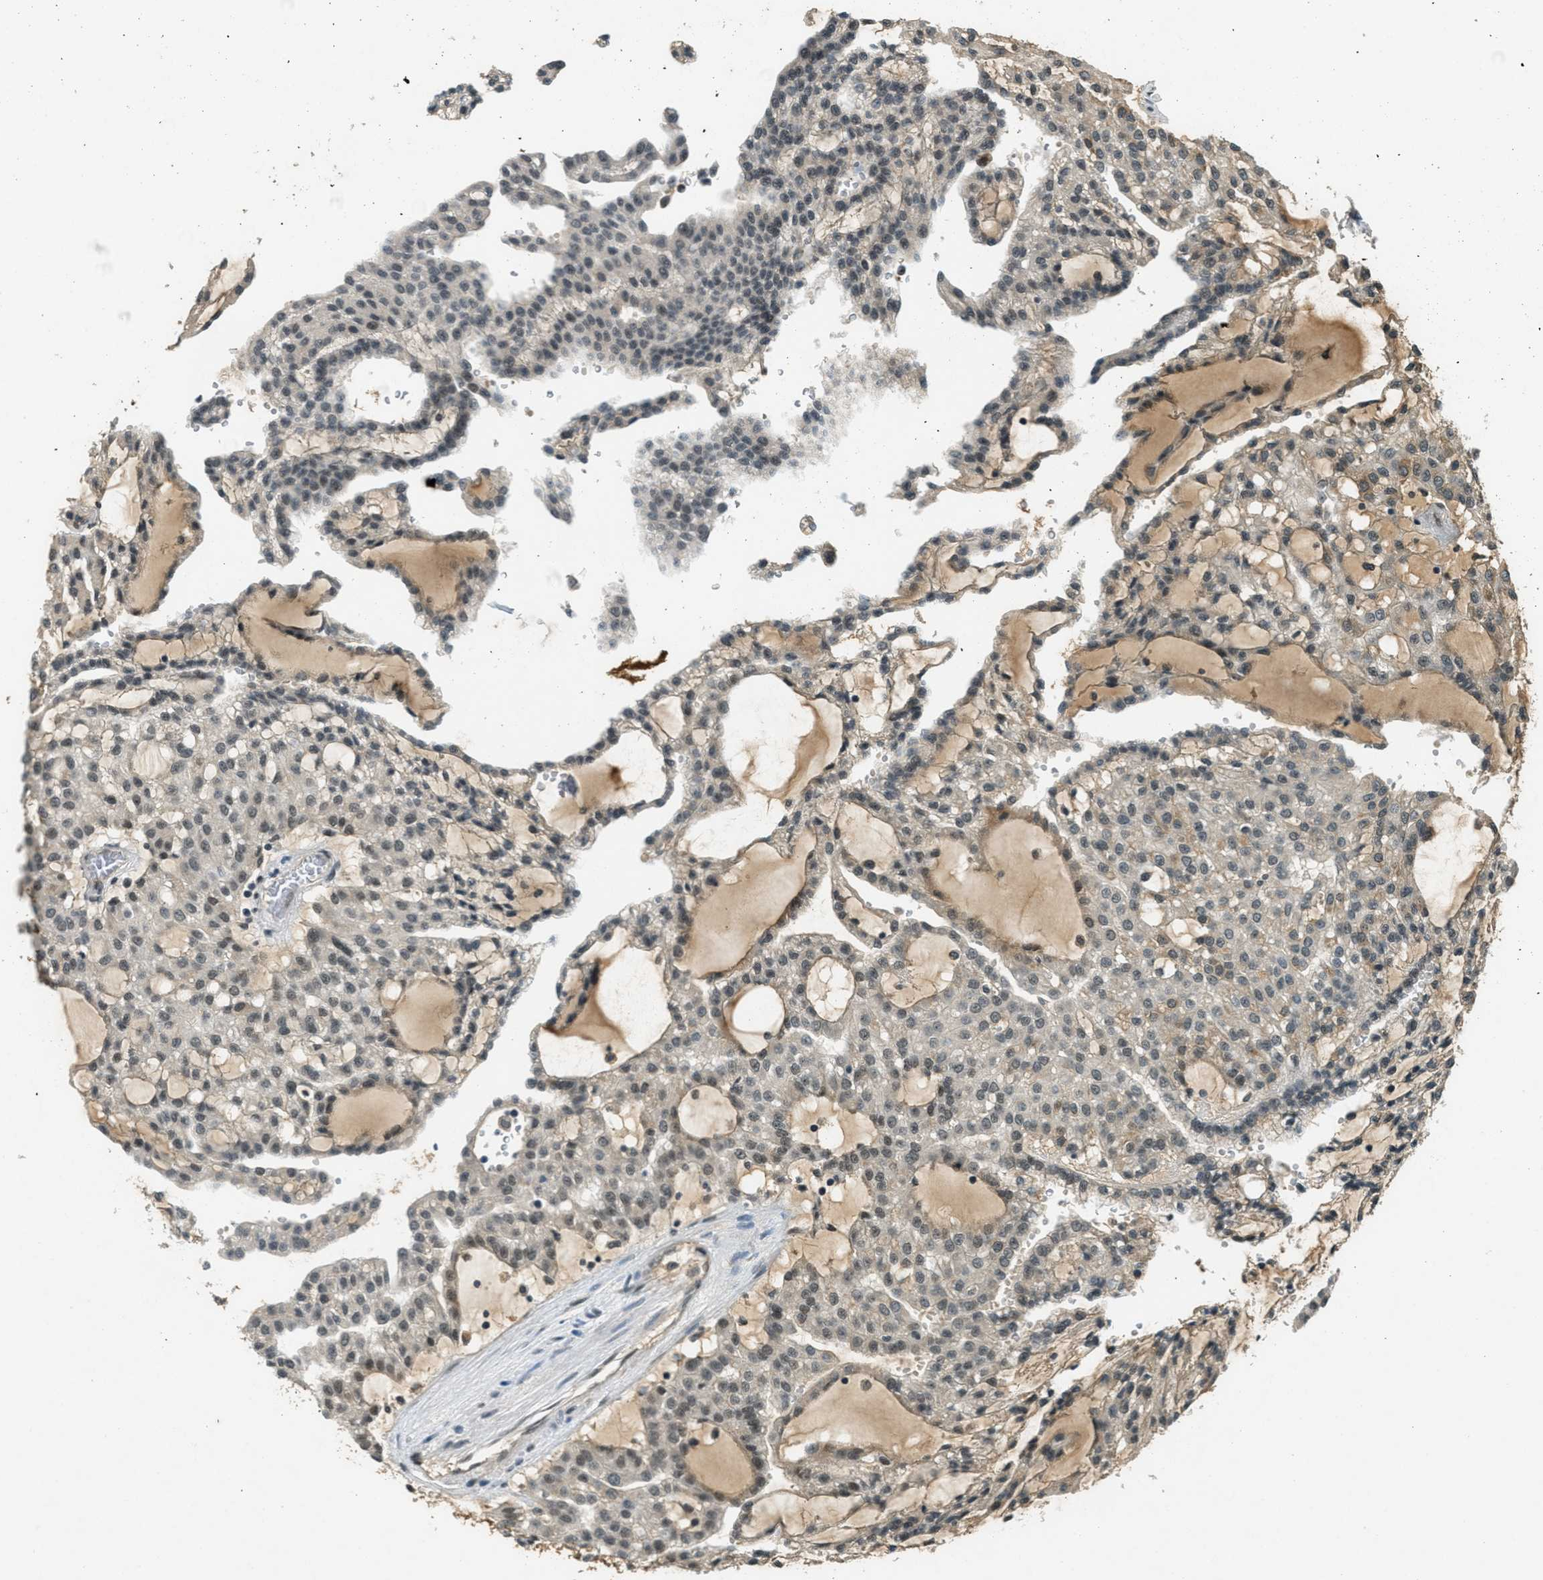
{"staining": {"intensity": "weak", "quantity": "<25%", "location": "cytoplasmic/membranous,nuclear"}, "tissue": "renal cancer", "cell_type": "Tumor cells", "image_type": "cancer", "snomed": [{"axis": "morphology", "description": "Adenocarcinoma, NOS"}, {"axis": "topography", "description": "Kidney"}], "caption": "A histopathology image of renal adenocarcinoma stained for a protein reveals no brown staining in tumor cells.", "gene": "ZNF148", "patient": {"sex": "male", "age": 63}}